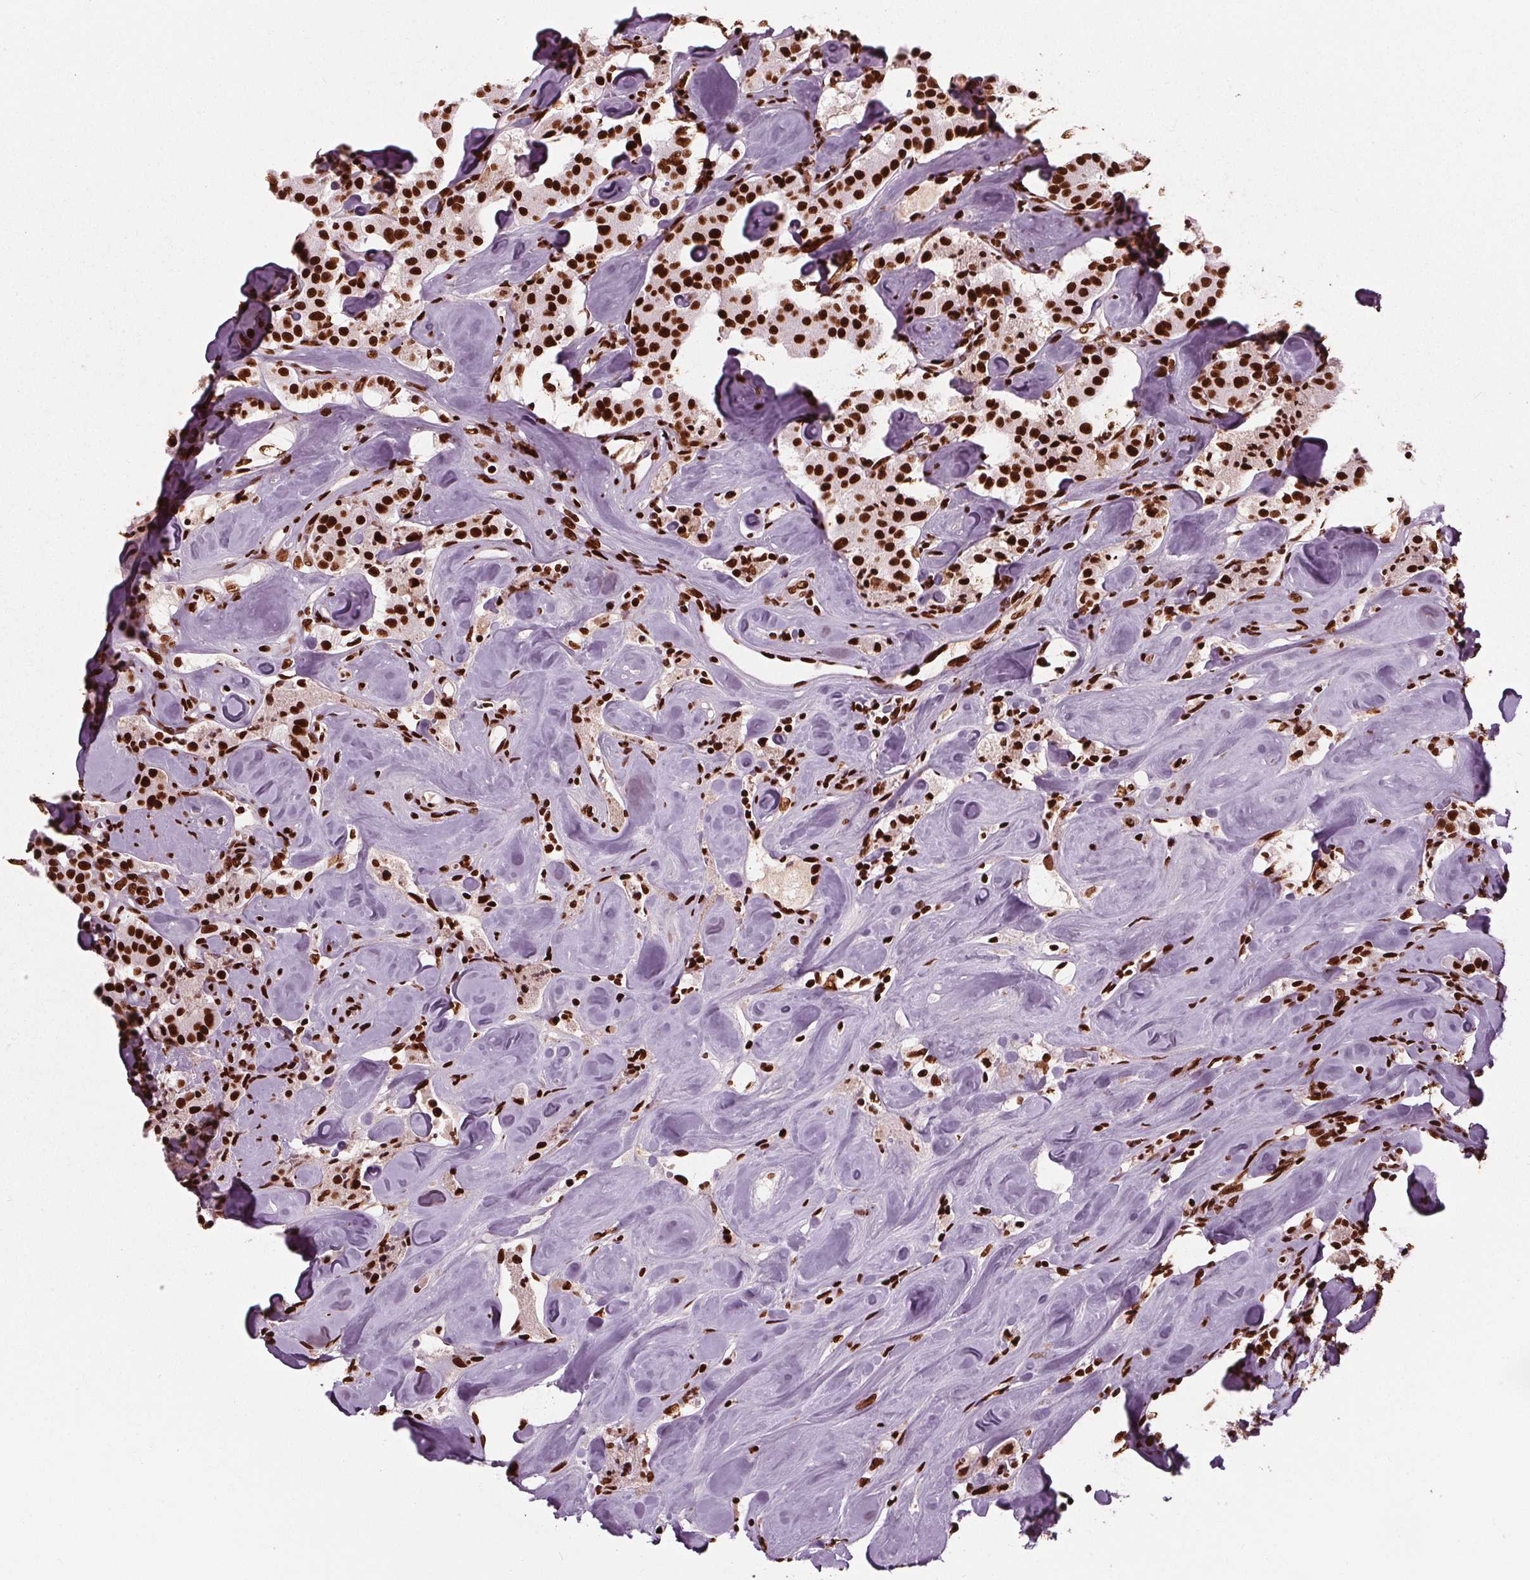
{"staining": {"intensity": "strong", "quantity": ">75%", "location": "nuclear"}, "tissue": "carcinoid", "cell_type": "Tumor cells", "image_type": "cancer", "snomed": [{"axis": "morphology", "description": "Carcinoid, malignant, NOS"}, {"axis": "topography", "description": "Pancreas"}], "caption": "Brown immunohistochemical staining in carcinoid (malignant) reveals strong nuclear expression in about >75% of tumor cells.", "gene": "BRD4", "patient": {"sex": "male", "age": 41}}